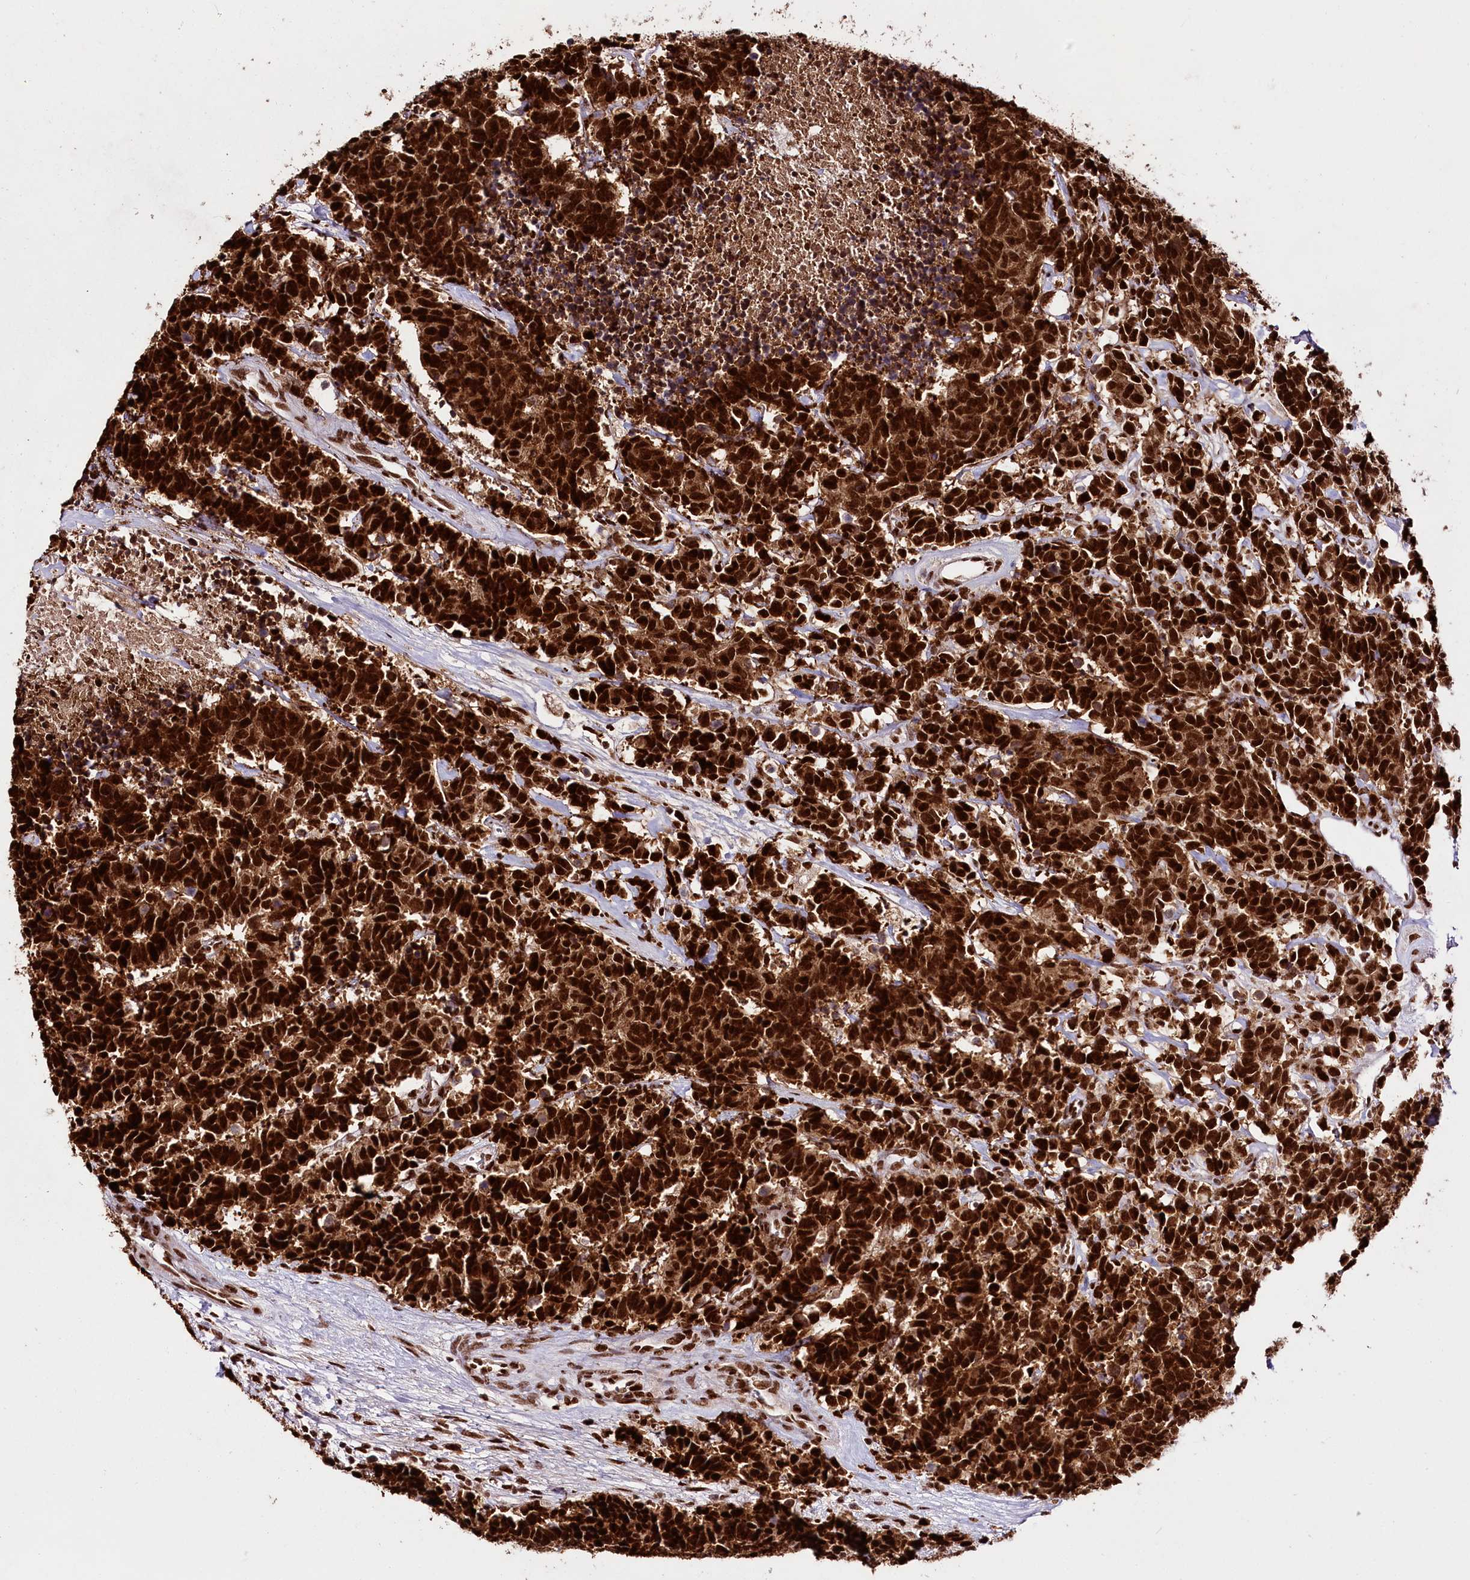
{"staining": {"intensity": "strong", "quantity": ">75%", "location": "nuclear"}, "tissue": "carcinoid", "cell_type": "Tumor cells", "image_type": "cancer", "snomed": [{"axis": "morphology", "description": "Carcinoma, NOS"}, {"axis": "morphology", "description": "Carcinoid, malignant, NOS"}, {"axis": "topography", "description": "Urinary bladder"}], "caption": "The immunohistochemical stain highlights strong nuclear staining in tumor cells of carcinoma tissue. Using DAB (3,3'-diaminobenzidine) (brown) and hematoxylin (blue) stains, captured at high magnification using brightfield microscopy.", "gene": "SMARCE1", "patient": {"sex": "male", "age": 57}}